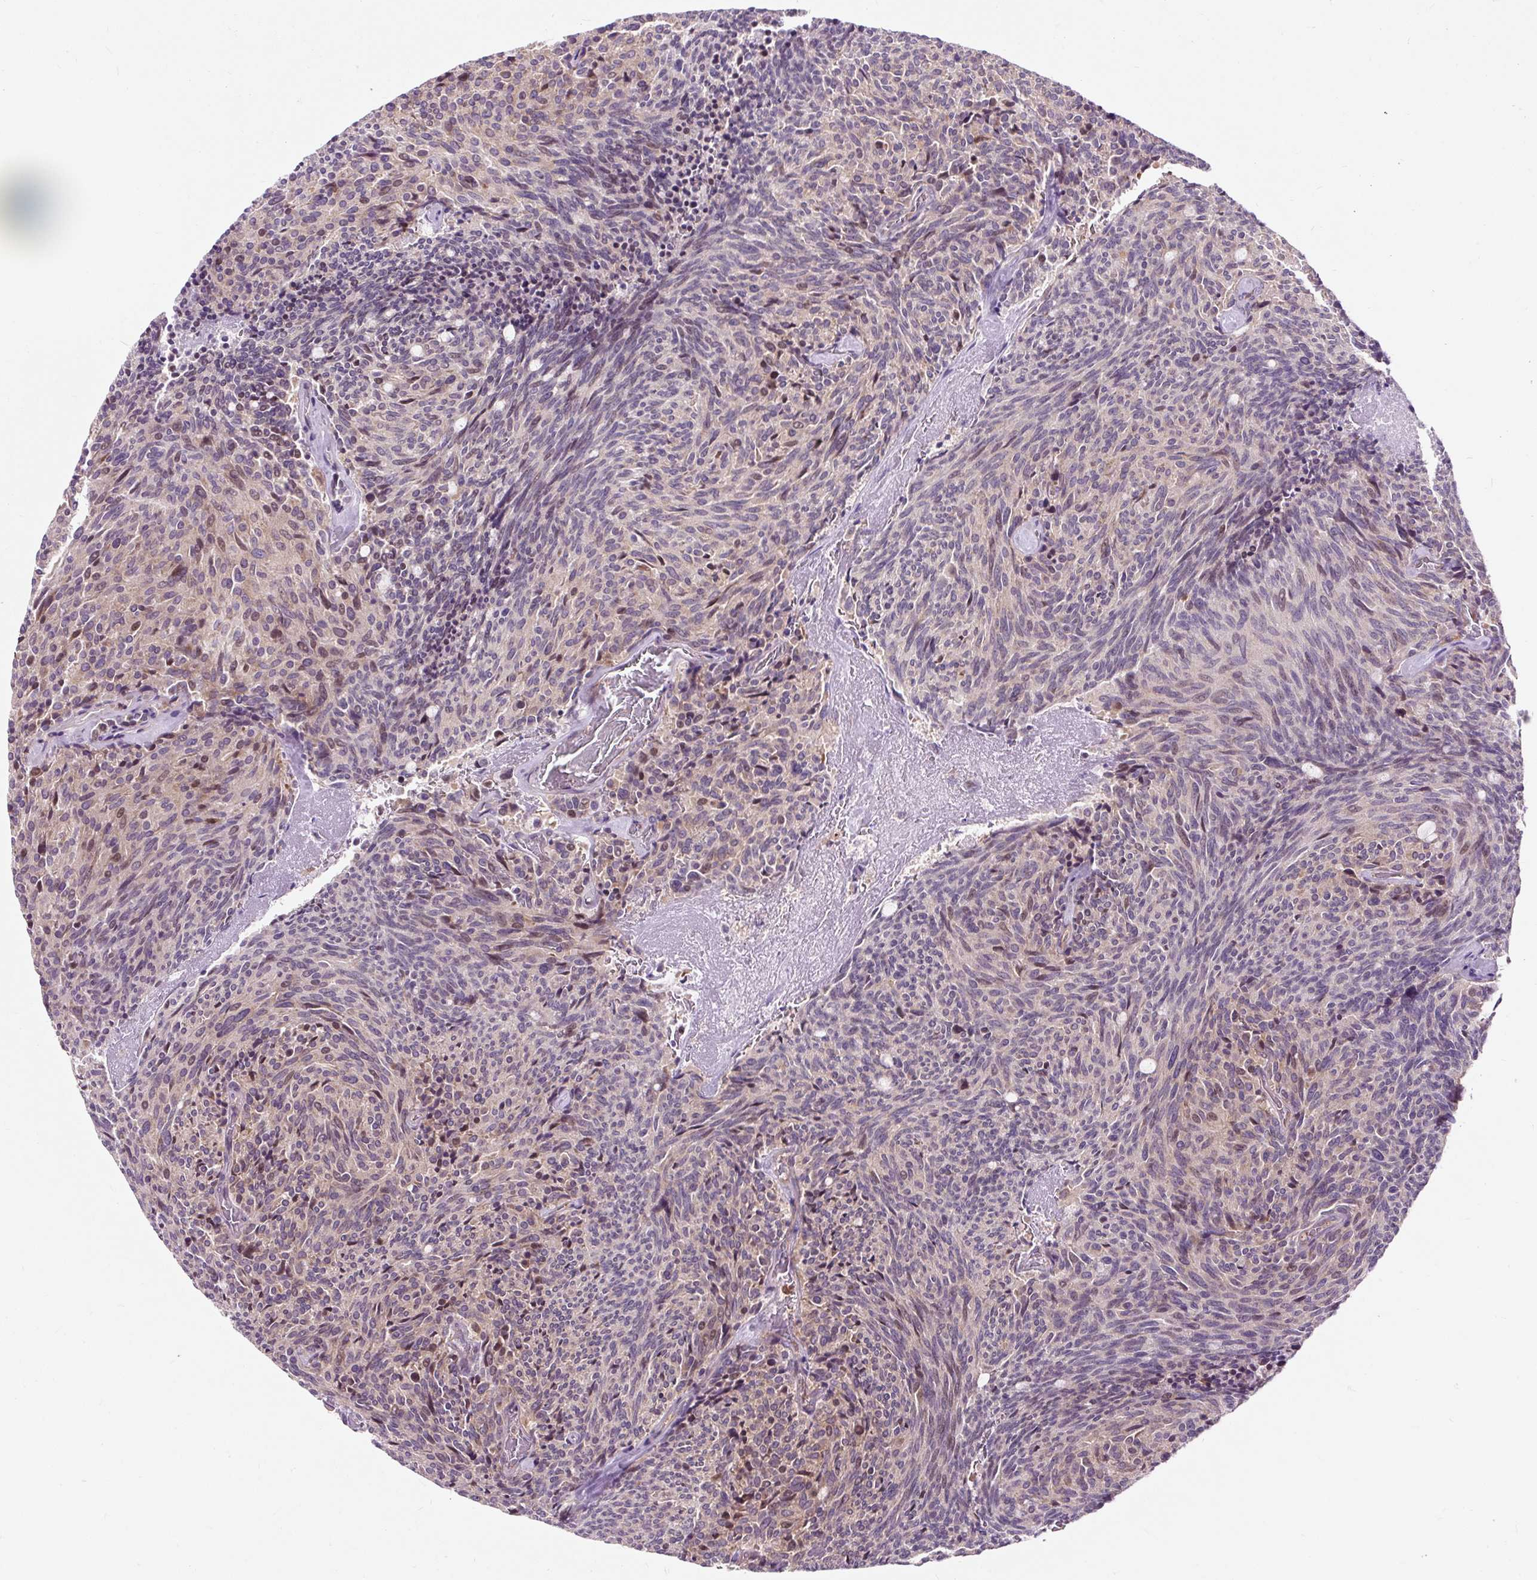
{"staining": {"intensity": "weak", "quantity": "25%-75%", "location": "cytoplasmic/membranous"}, "tissue": "carcinoid", "cell_type": "Tumor cells", "image_type": "cancer", "snomed": [{"axis": "morphology", "description": "Carcinoid, malignant, NOS"}, {"axis": "topography", "description": "Pancreas"}], "caption": "An immunohistochemistry micrograph of neoplastic tissue is shown. Protein staining in brown labels weak cytoplasmic/membranous positivity in carcinoid within tumor cells.", "gene": "CISD3", "patient": {"sex": "female", "age": 54}}